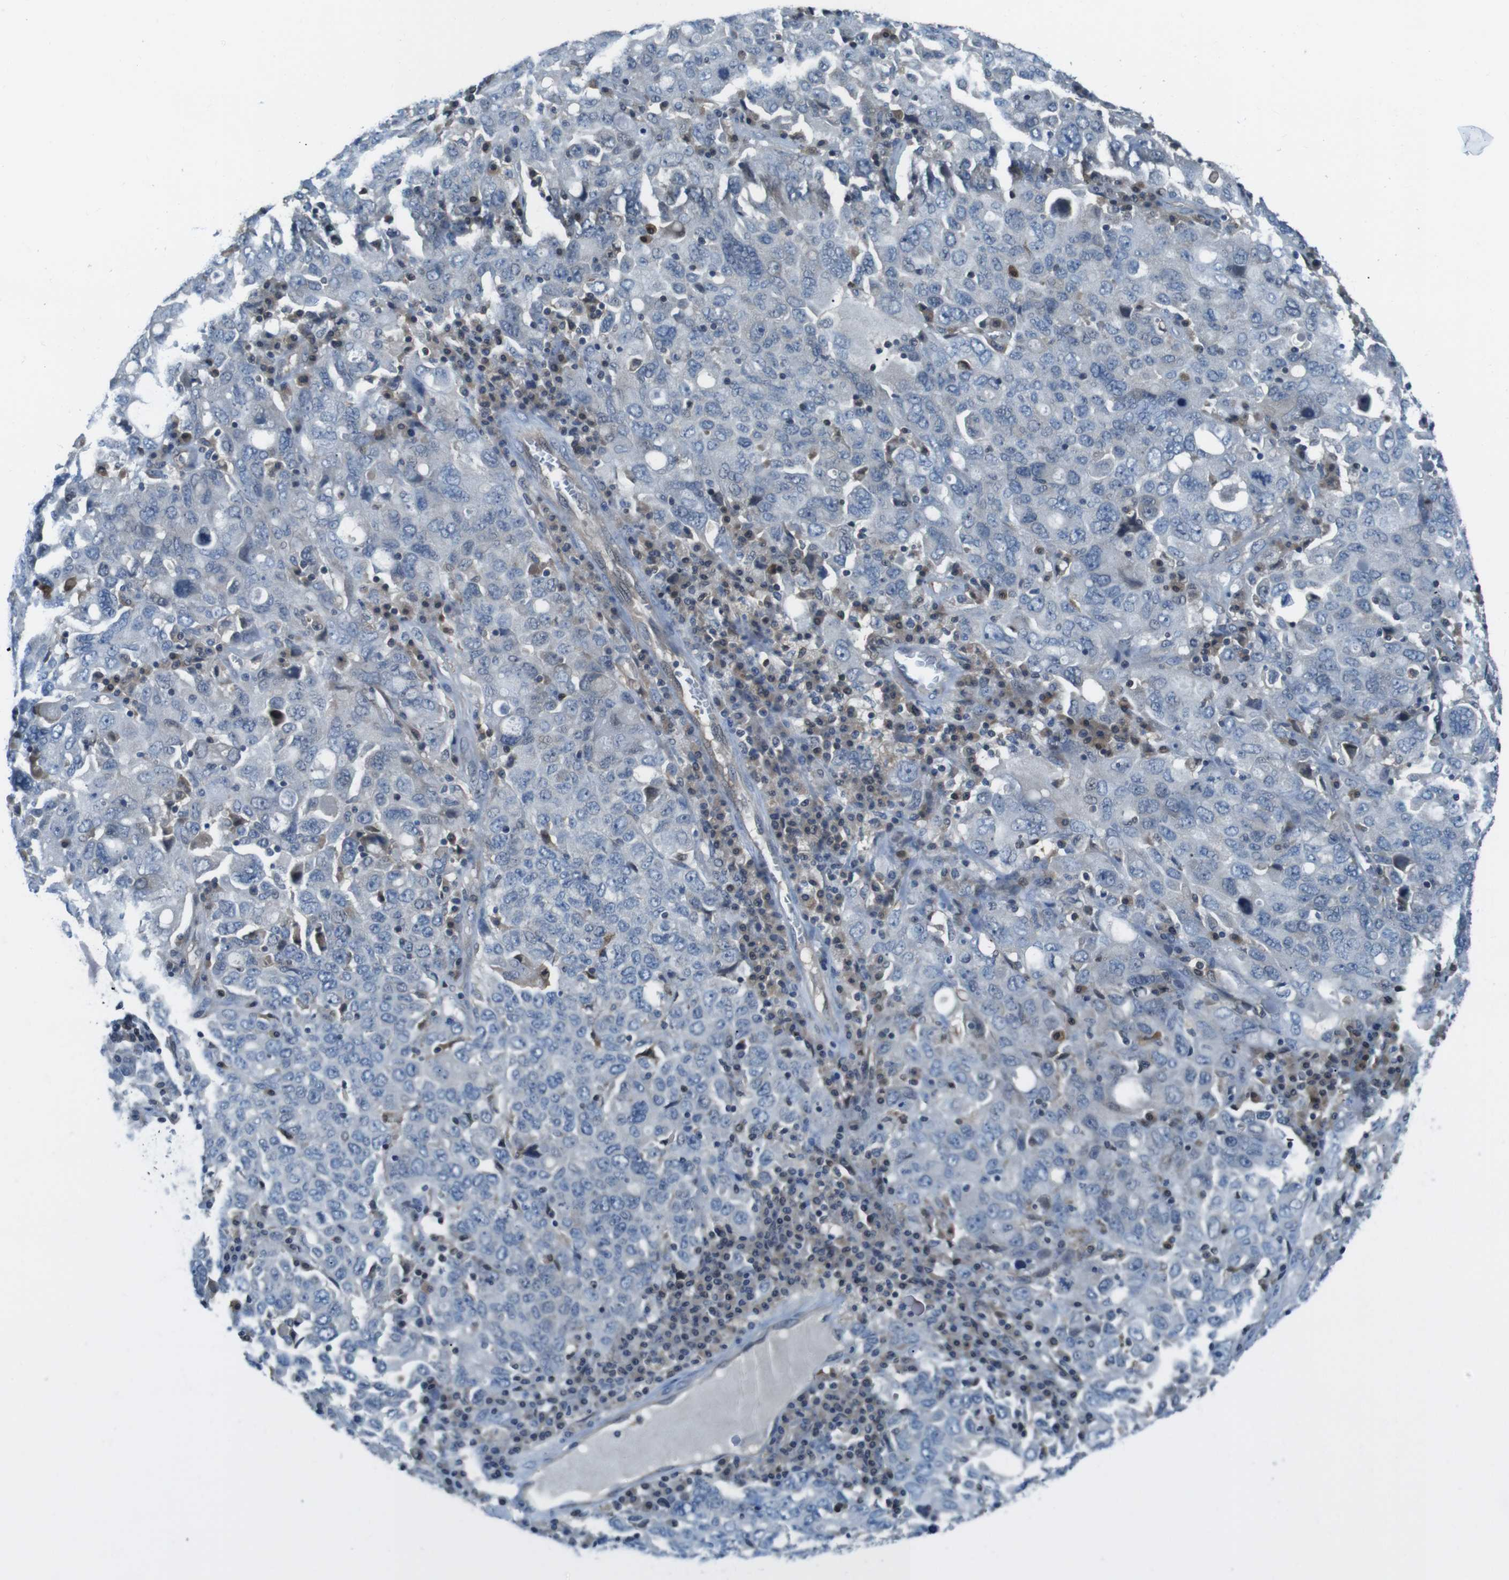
{"staining": {"intensity": "negative", "quantity": "none", "location": "none"}, "tissue": "ovarian cancer", "cell_type": "Tumor cells", "image_type": "cancer", "snomed": [{"axis": "morphology", "description": "Carcinoma, endometroid"}, {"axis": "topography", "description": "Ovary"}], "caption": "This is an immunohistochemistry (IHC) micrograph of human ovarian endometroid carcinoma. There is no expression in tumor cells.", "gene": "NANOS2", "patient": {"sex": "female", "age": 62}}